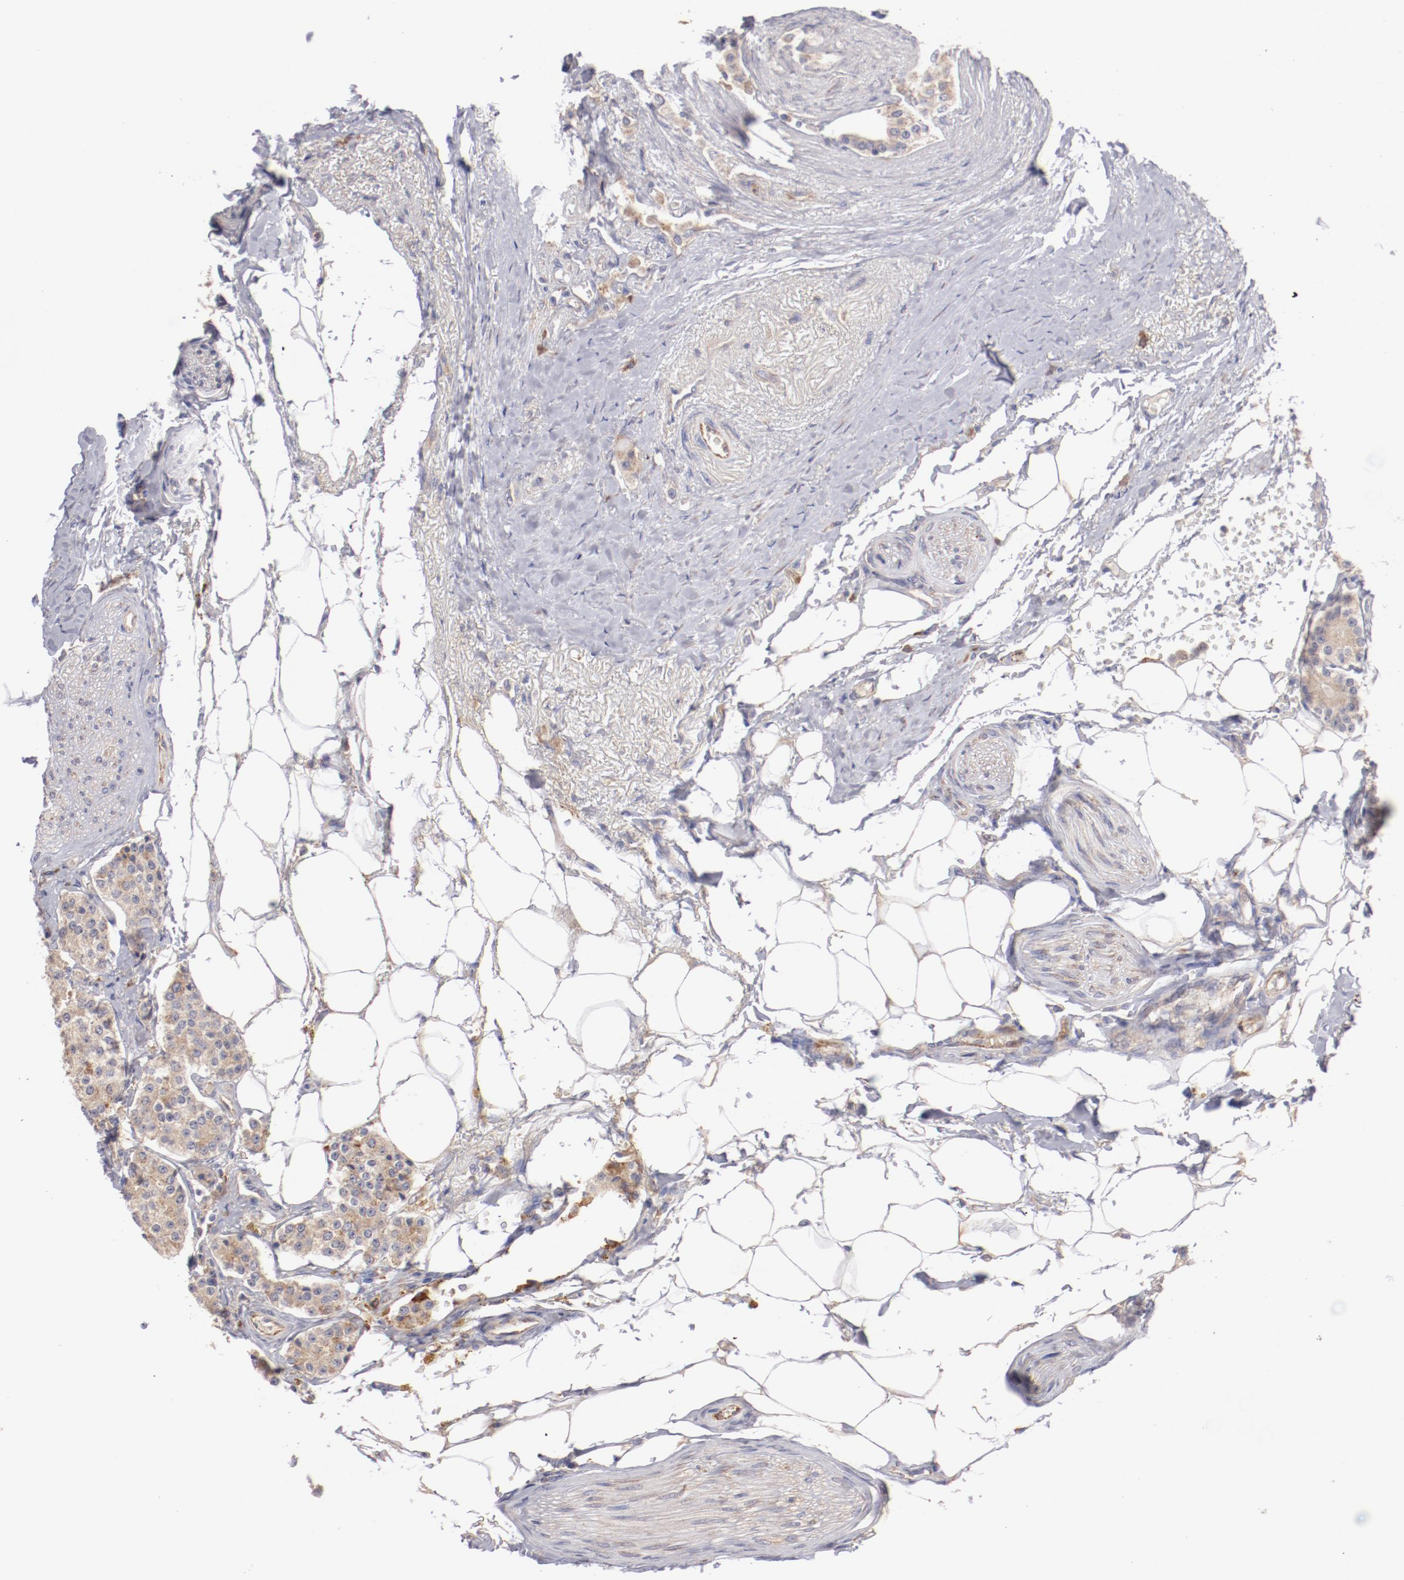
{"staining": {"intensity": "moderate", "quantity": ">75%", "location": "cytoplasmic/membranous"}, "tissue": "carcinoid", "cell_type": "Tumor cells", "image_type": "cancer", "snomed": [{"axis": "morphology", "description": "Carcinoid, malignant, NOS"}, {"axis": "topography", "description": "Colon"}], "caption": "Protein analysis of carcinoid tissue displays moderate cytoplasmic/membranous positivity in about >75% of tumor cells. (DAB (3,3'-diaminobenzidine) = brown stain, brightfield microscopy at high magnification).", "gene": "ENTPD5", "patient": {"sex": "female", "age": 61}}